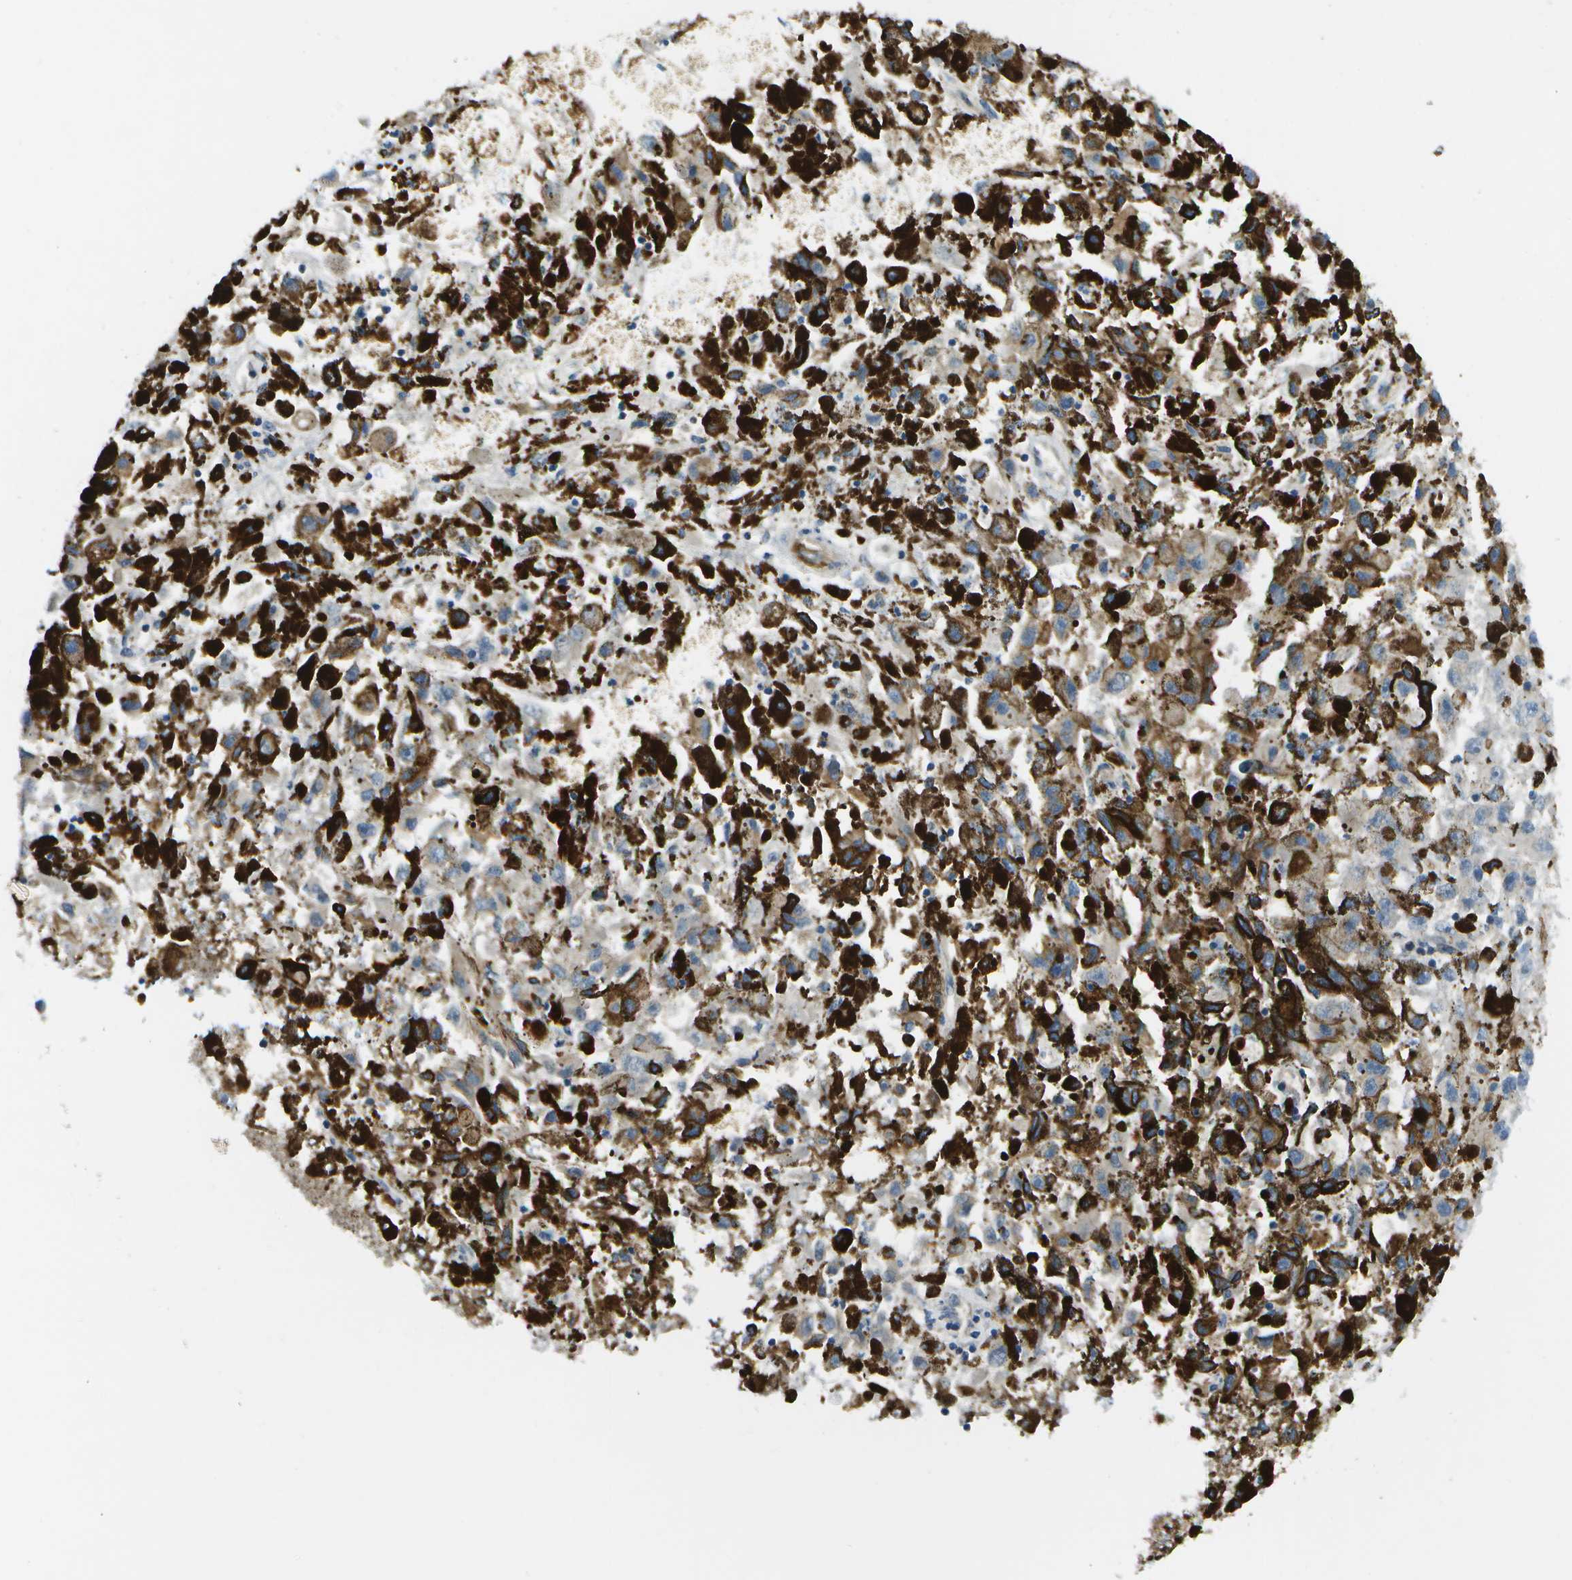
{"staining": {"intensity": "negative", "quantity": "none", "location": "none"}, "tissue": "melanoma", "cell_type": "Tumor cells", "image_type": "cancer", "snomed": [{"axis": "morphology", "description": "Malignant melanoma, NOS"}, {"axis": "topography", "description": "Skin"}], "caption": "Melanoma stained for a protein using immunohistochemistry displays no staining tumor cells.", "gene": "KIAA0040", "patient": {"sex": "female", "age": 104}}